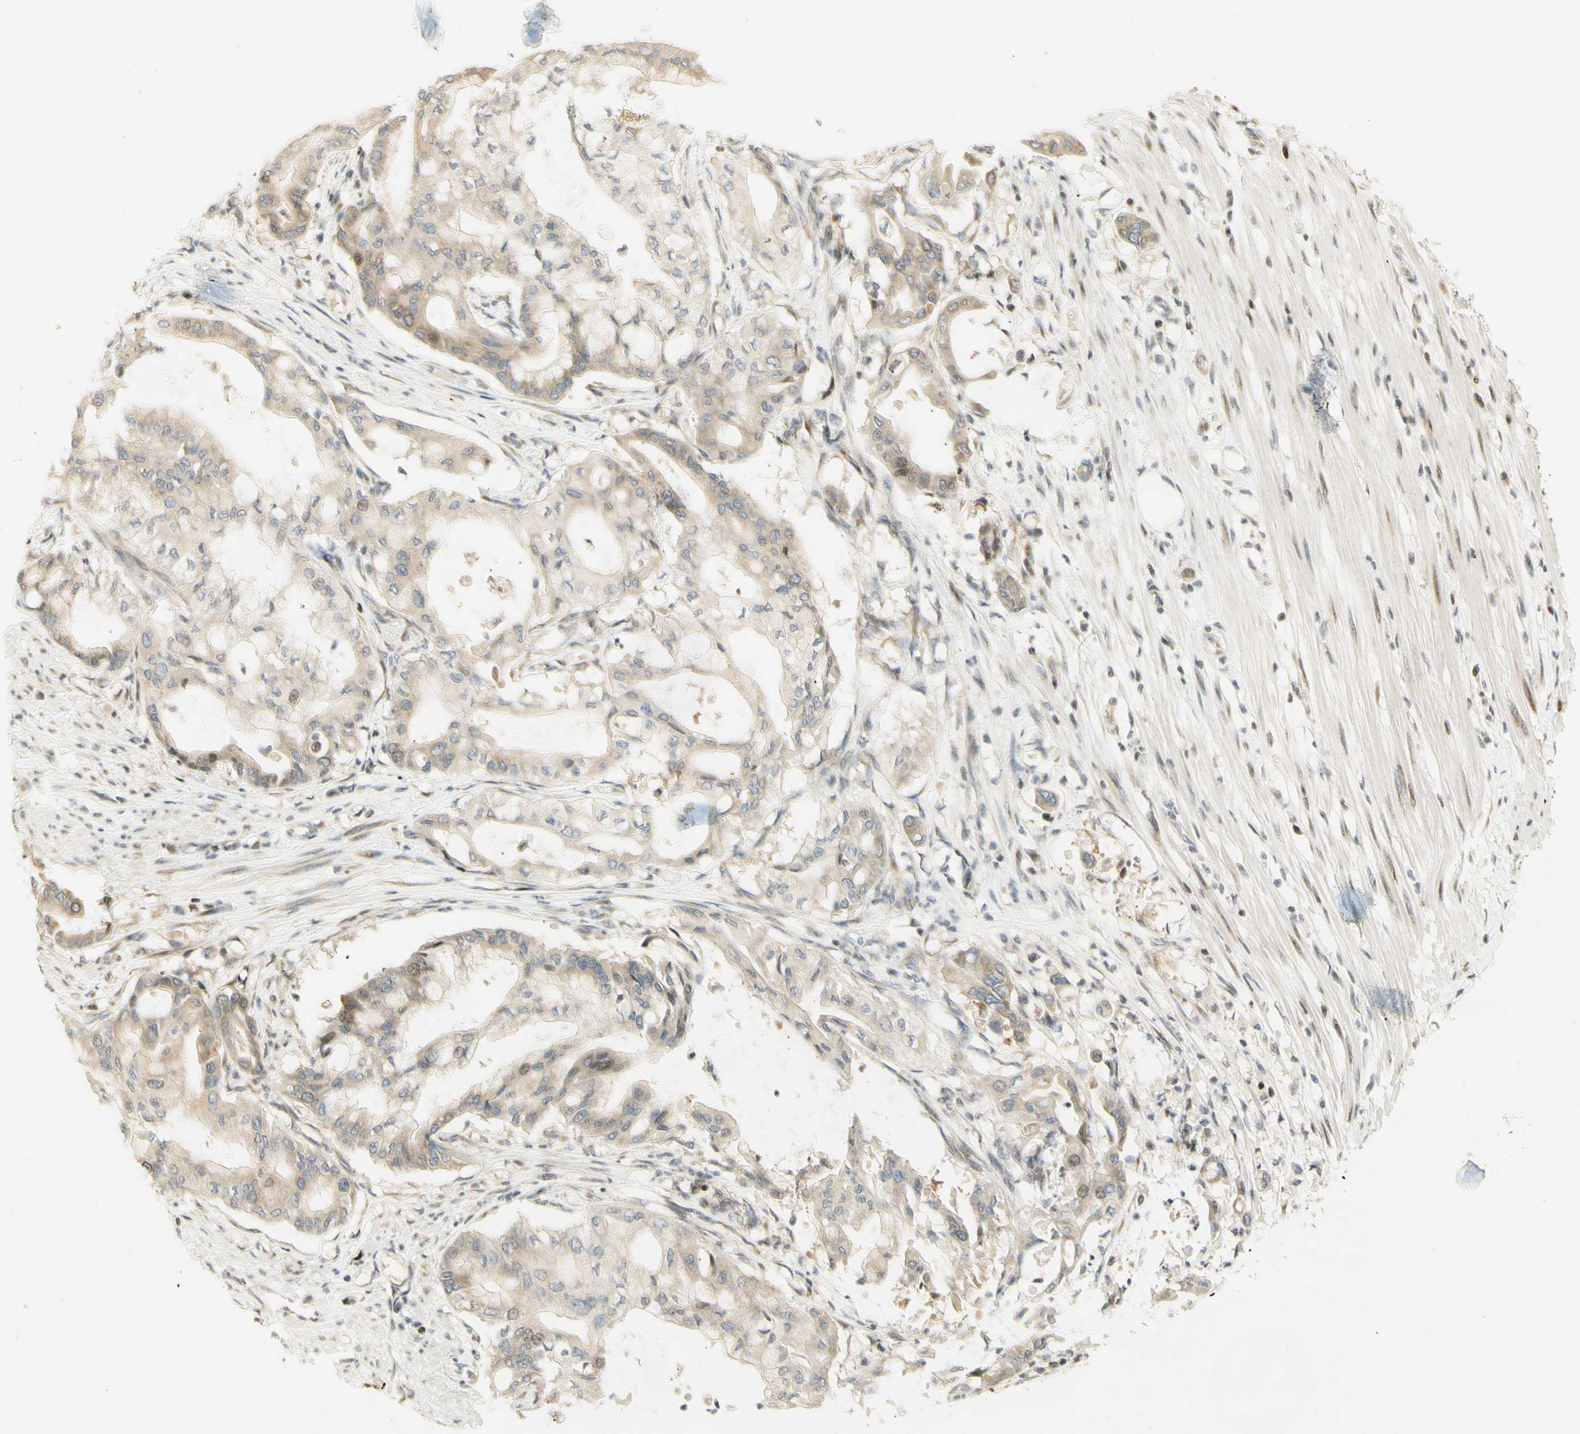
{"staining": {"intensity": "weak", "quantity": ">75%", "location": "cytoplasmic/membranous,nuclear"}, "tissue": "pancreatic cancer", "cell_type": "Tumor cells", "image_type": "cancer", "snomed": [{"axis": "morphology", "description": "Adenocarcinoma, NOS"}, {"axis": "morphology", "description": "Adenocarcinoma, metastatic, NOS"}, {"axis": "topography", "description": "Lymph node"}, {"axis": "topography", "description": "Pancreas"}, {"axis": "topography", "description": "Duodenum"}], "caption": "There is low levels of weak cytoplasmic/membranous and nuclear expression in tumor cells of pancreatic cancer (metastatic adenocarcinoma), as demonstrated by immunohistochemical staining (brown color).", "gene": "KIF11", "patient": {"sex": "female", "age": 64}}